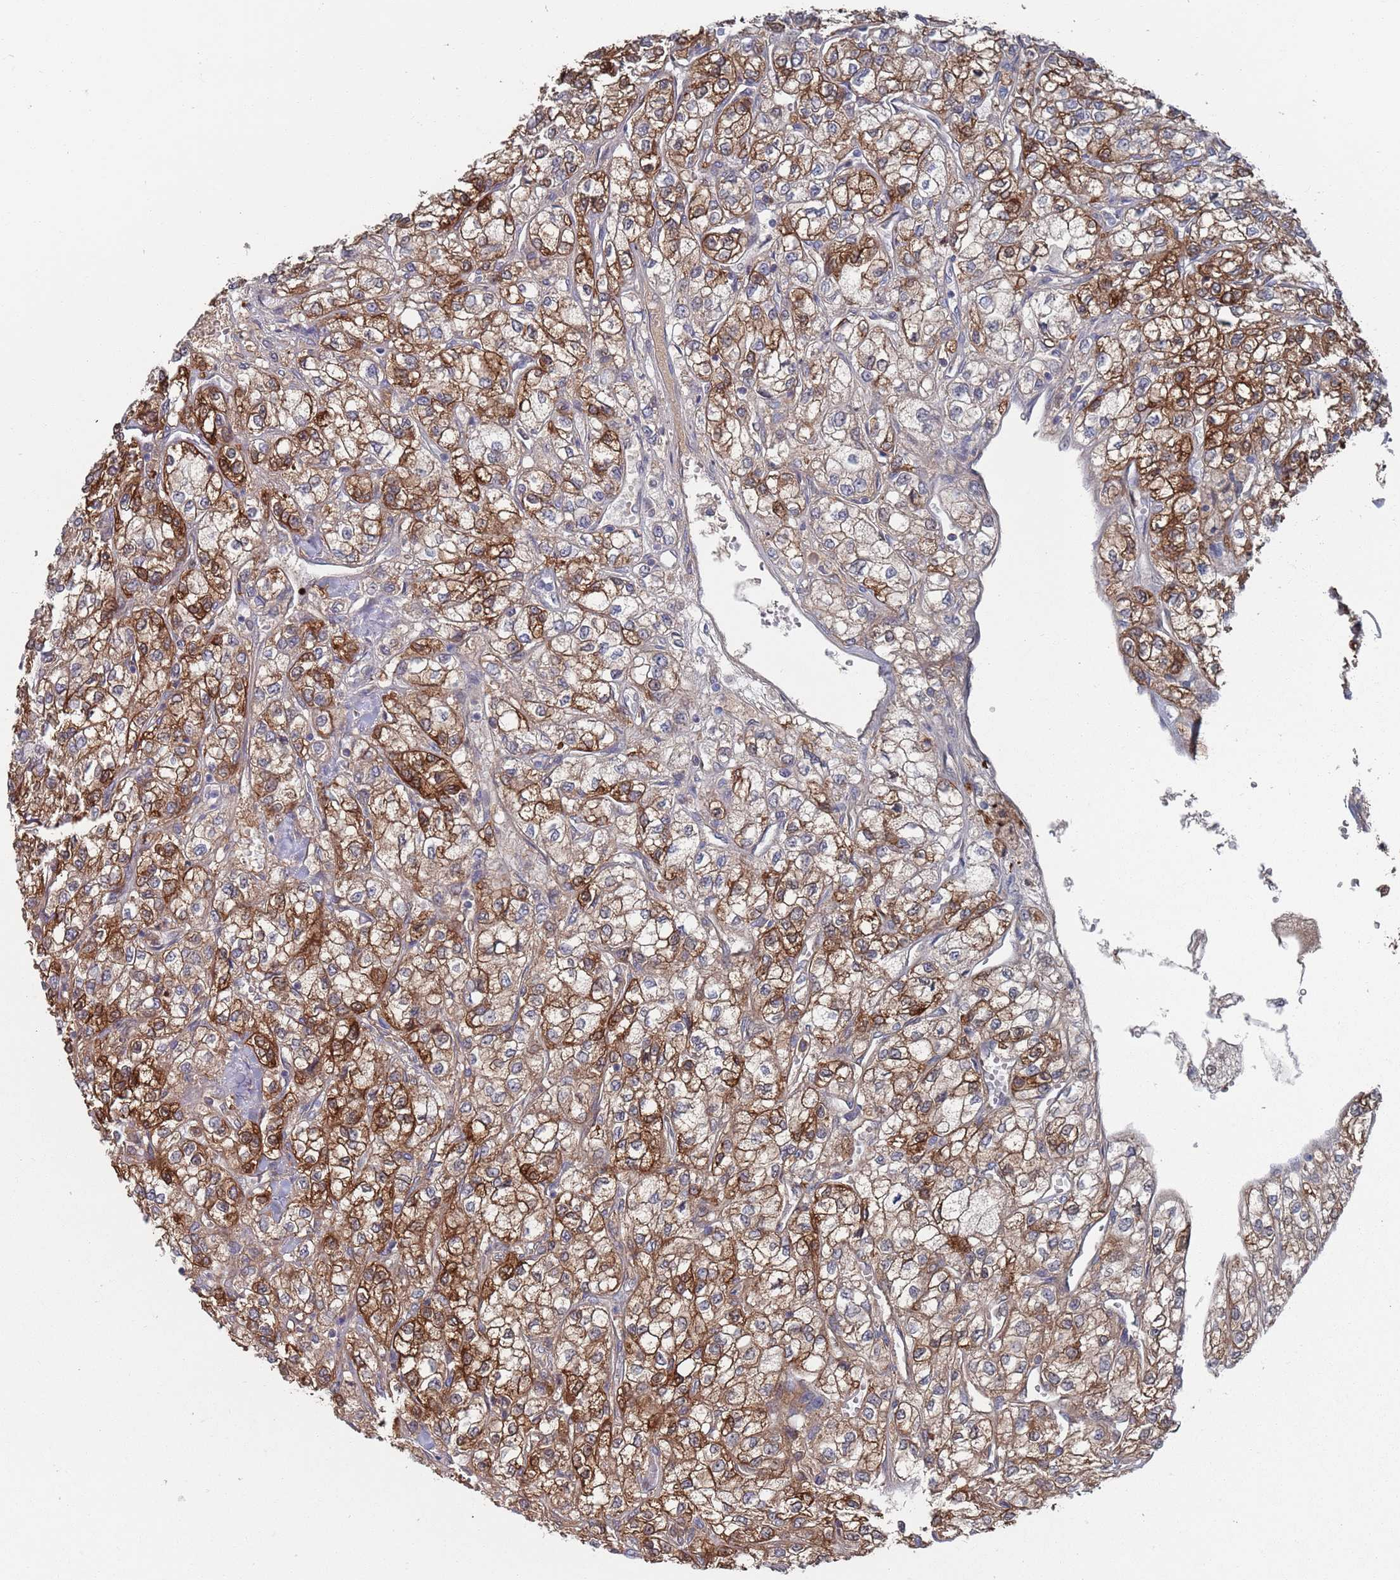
{"staining": {"intensity": "moderate", "quantity": ">75%", "location": "cytoplasmic/membranous"}, "tissue": "renal cancer", "cell_type": "Tumor cells", "image_type": "cancer", "snomed": [{"axis": "morphology", "description": "Adenocarcinoma, NOS"}, {"axis": "topography", "description": "Kidney"}], "caption": "Immunohistochemical staining of human renal cancer demonstrates medium levels of moderate cytoplasmic/membranous protein expression in approximately >75% of tumor cells.", "gene": "DGKD", "patient": {"sex": "male", "age": 80}}